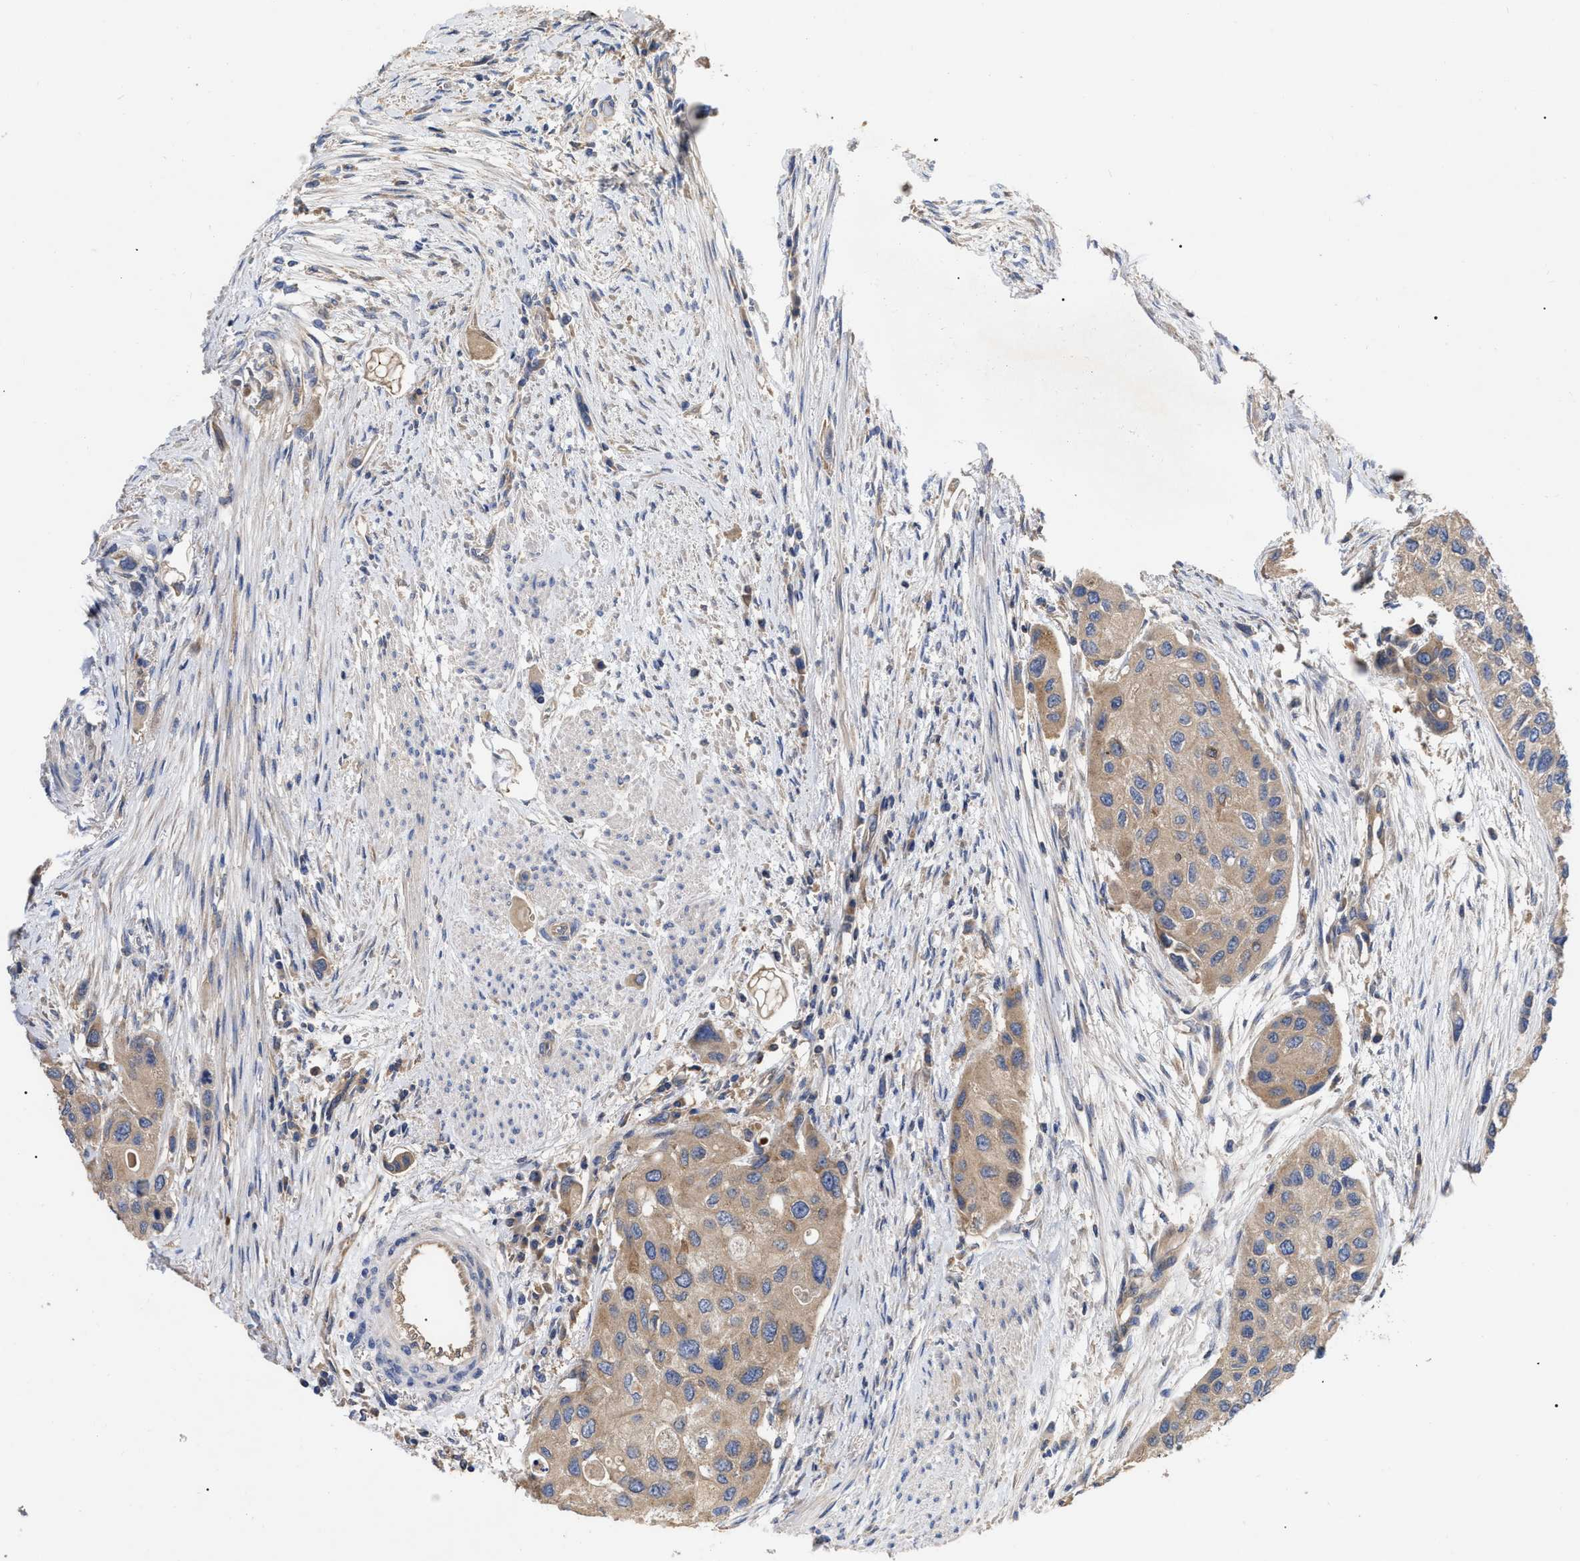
{"staining": {"intensity": "weak", "quantity": ">75%", "location": "cytoplasmic/membranous"}, "tissue": "urothelial cancer", "cell_type": "Tumor cells", "image_type": "cancer", "snomed": [{"axis": "morphology", "description": "Urothelial carcinoma, High grade"}, {"axis": "topography", "description": "Urinary bladder"}], "caption": "Urothelial carcinoma (high-grade) tissue demonstrates weak cytoplasmic/membranous expression in approximately >75% of tumor cells (Brightfield microscopy of DAB IHC at high magnification).", "gene": "RAP1GDS1", "patient": {"sex": "female", "age": 56}}